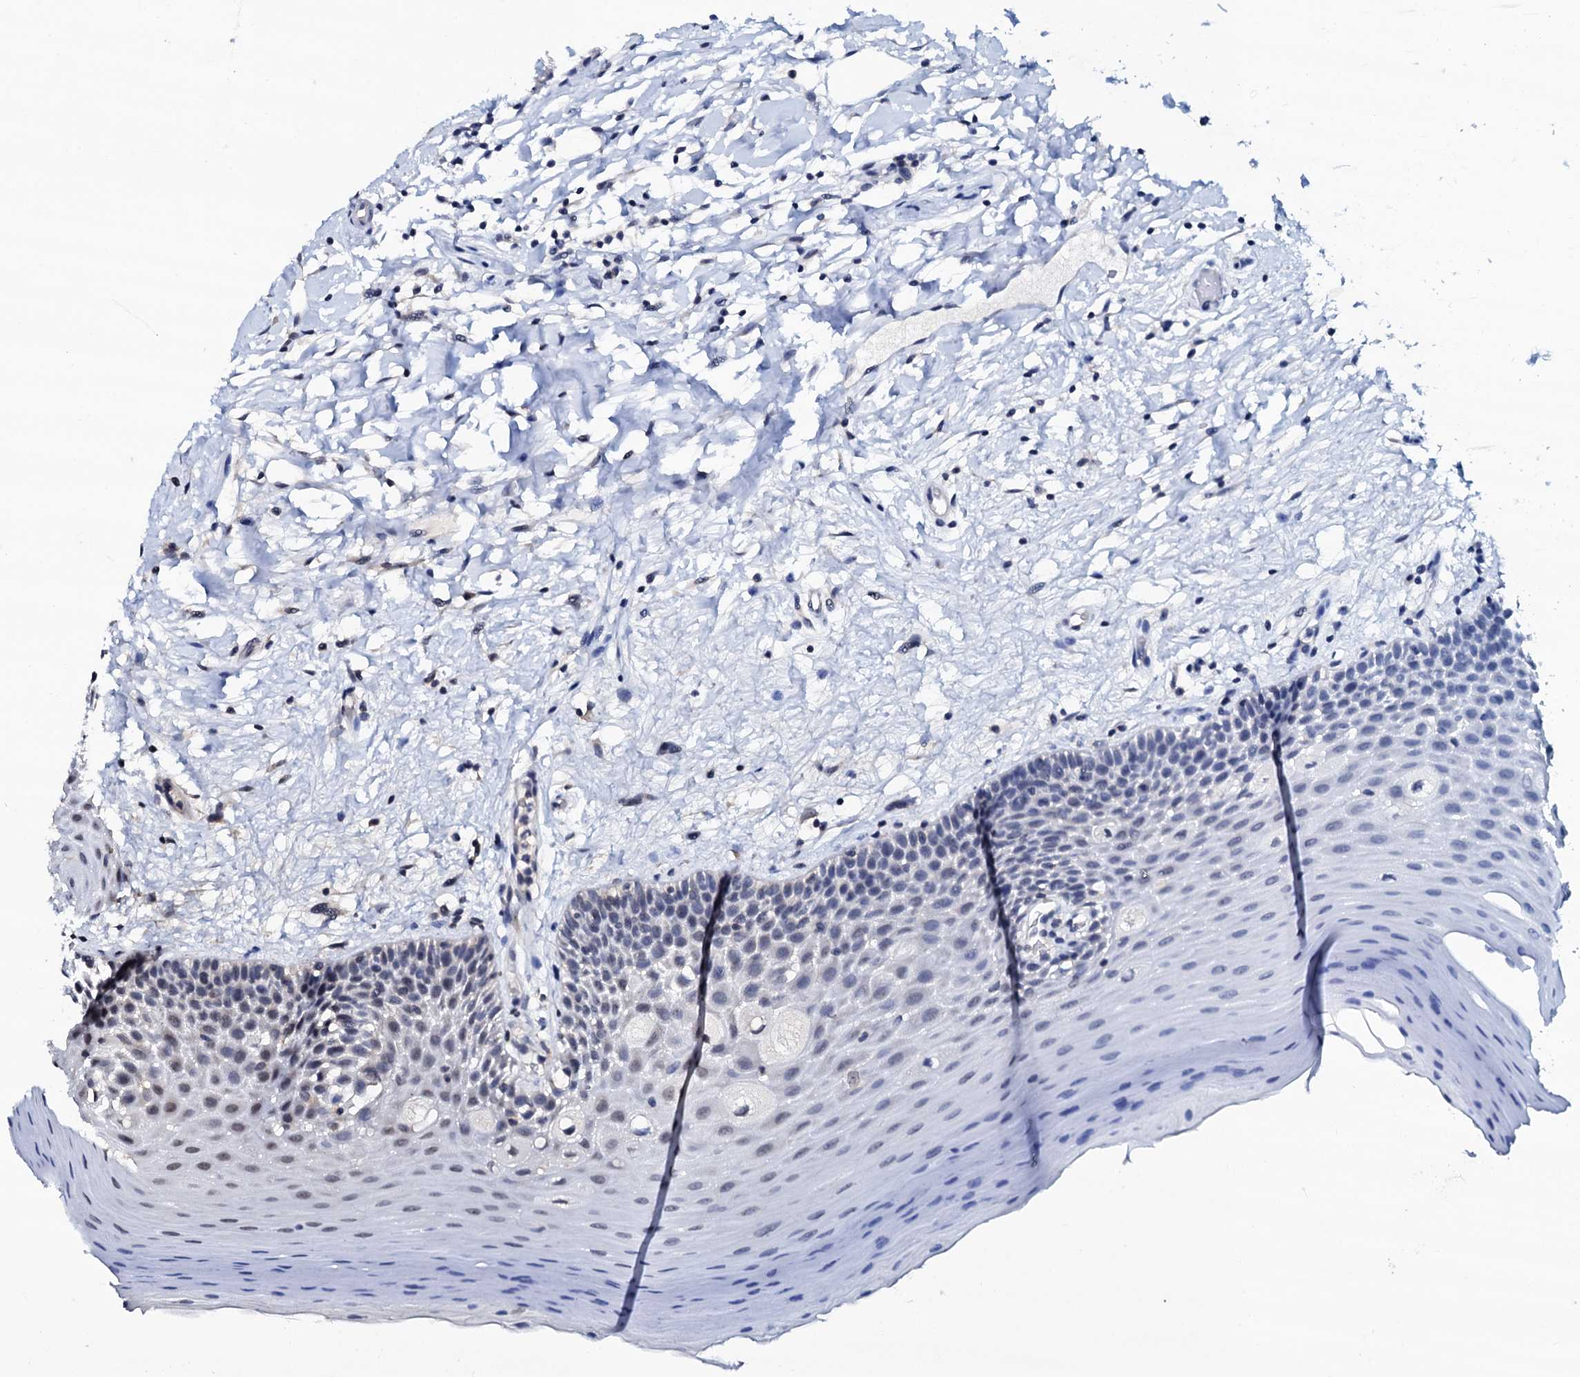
{"staining": {"intensity": "weak", "quantity": "<25%", "location": "nuclear"}, "tissue": "oral mucosa", "cell_type": "Squamous epithelial cells", "image_type": "normal", "snomed": [{"axis": "morphology", "description": "Normal tissue, NOS"}, {"axis": "topography", "description": "Oral tissue"}, {"axis": "topography", "description": "Tounge, NOS"}], "caption": "A high-resolution image shows IHC staining of unremarkable oral mucosa, which exhibits no significant positivity in squamous epithelial cells. (IHC, brightfield microscopy, high magnification).", "gene": "SUPT7L", "patient": {"sex": "male", "age": 47}}